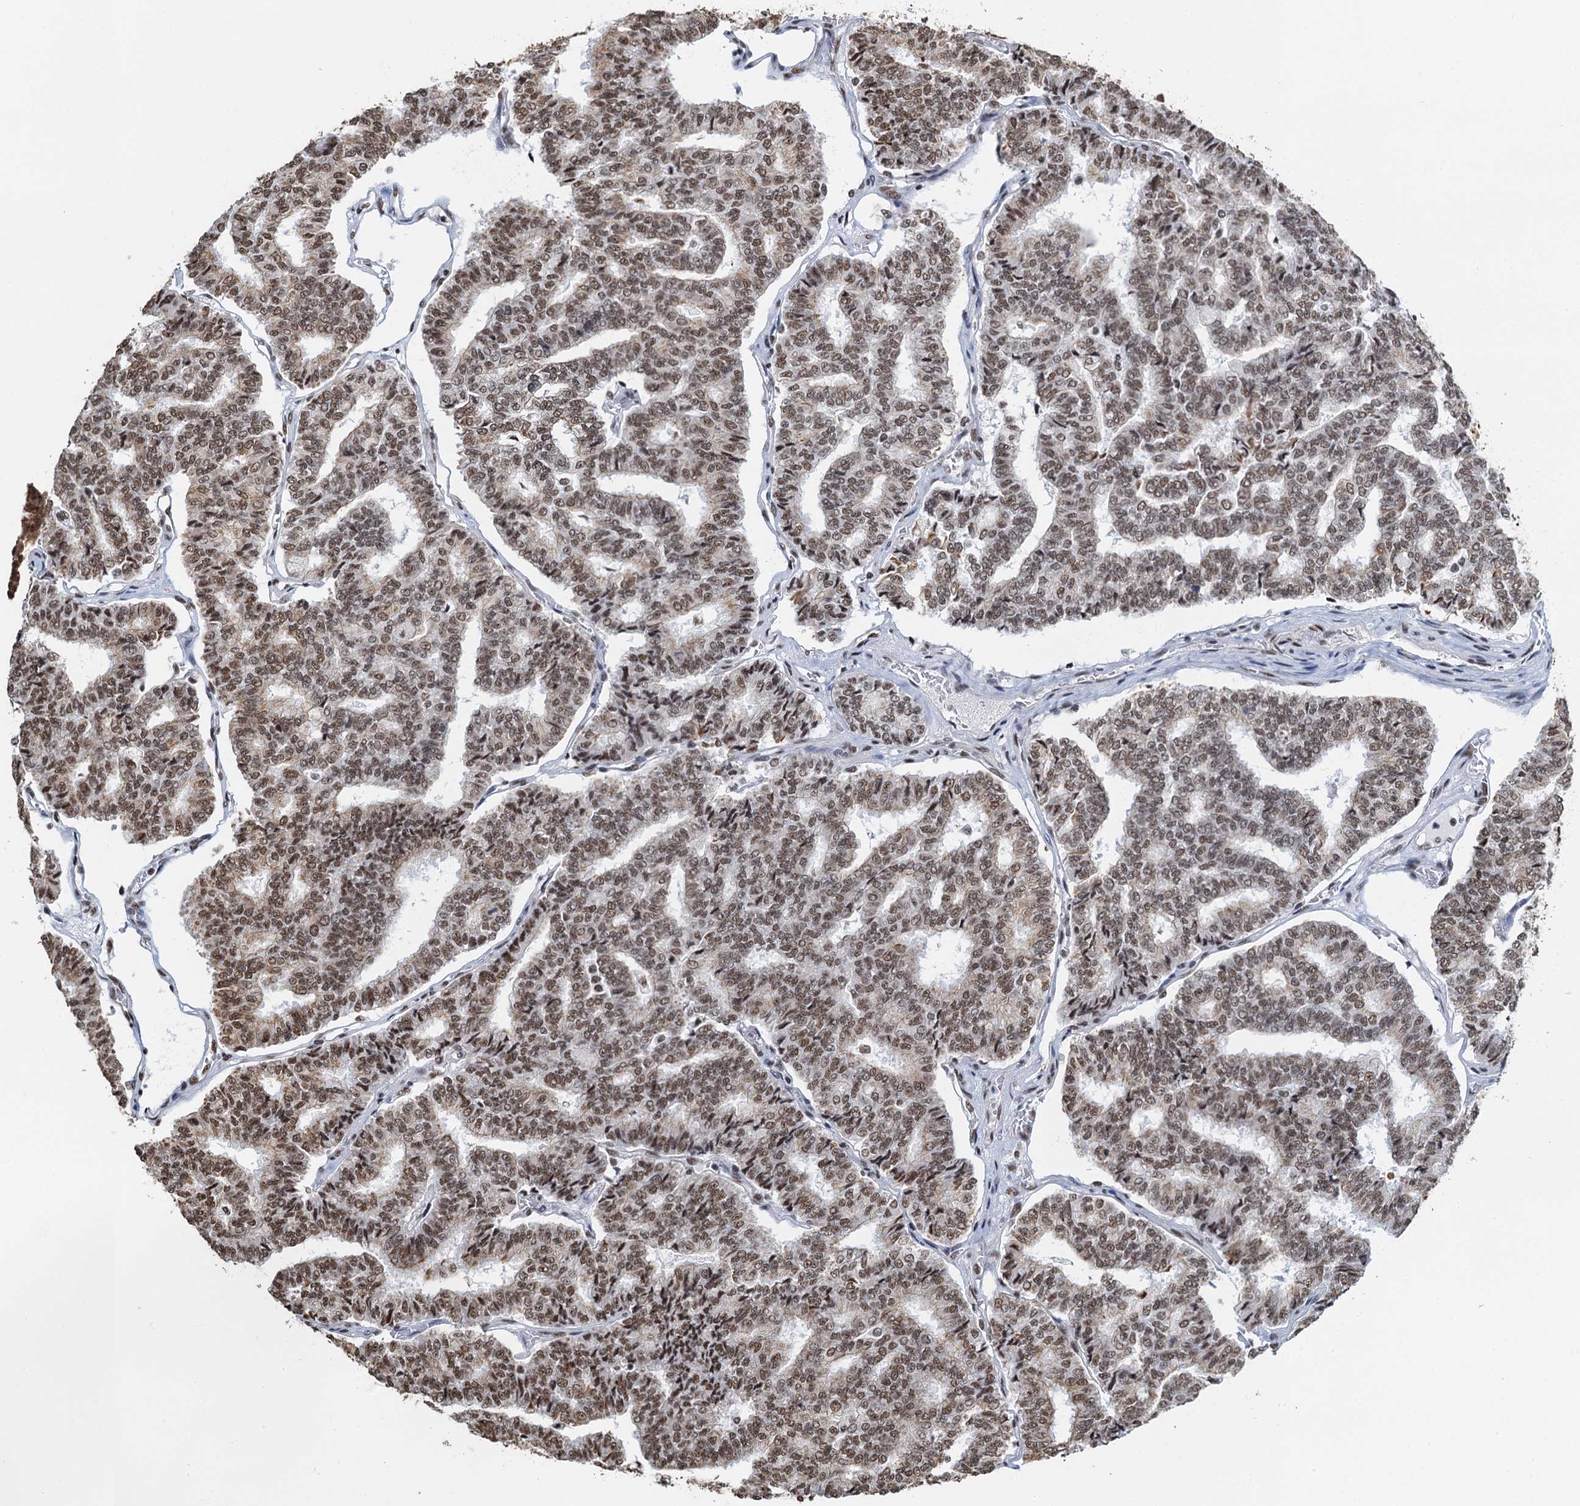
{"staining": {"intensity": "moderate", "quantity": ">75%", "location": "nuclear"}, "tissue": "thyroid cancer", "cell_type": "Tumor cells", "image_type": "cancer", "snomed": [{"axis": "morphology", "description": "Papillary adenocarcinoma, NOS"}, {"axis": "topography", "description": "Thyroid gland"}], "caption": "IHC photomicrograph of neoplastic tissue: human thyroid cancer (papillary adenocarcinoma) stained using IHC exhibits medium levels of moderate protein expression localized specifically in the nuclear of tumor cells, appearing as a nuclear brown color.", "gene": "ZNF609", "patient": {"sex": "female", "age": 35}}